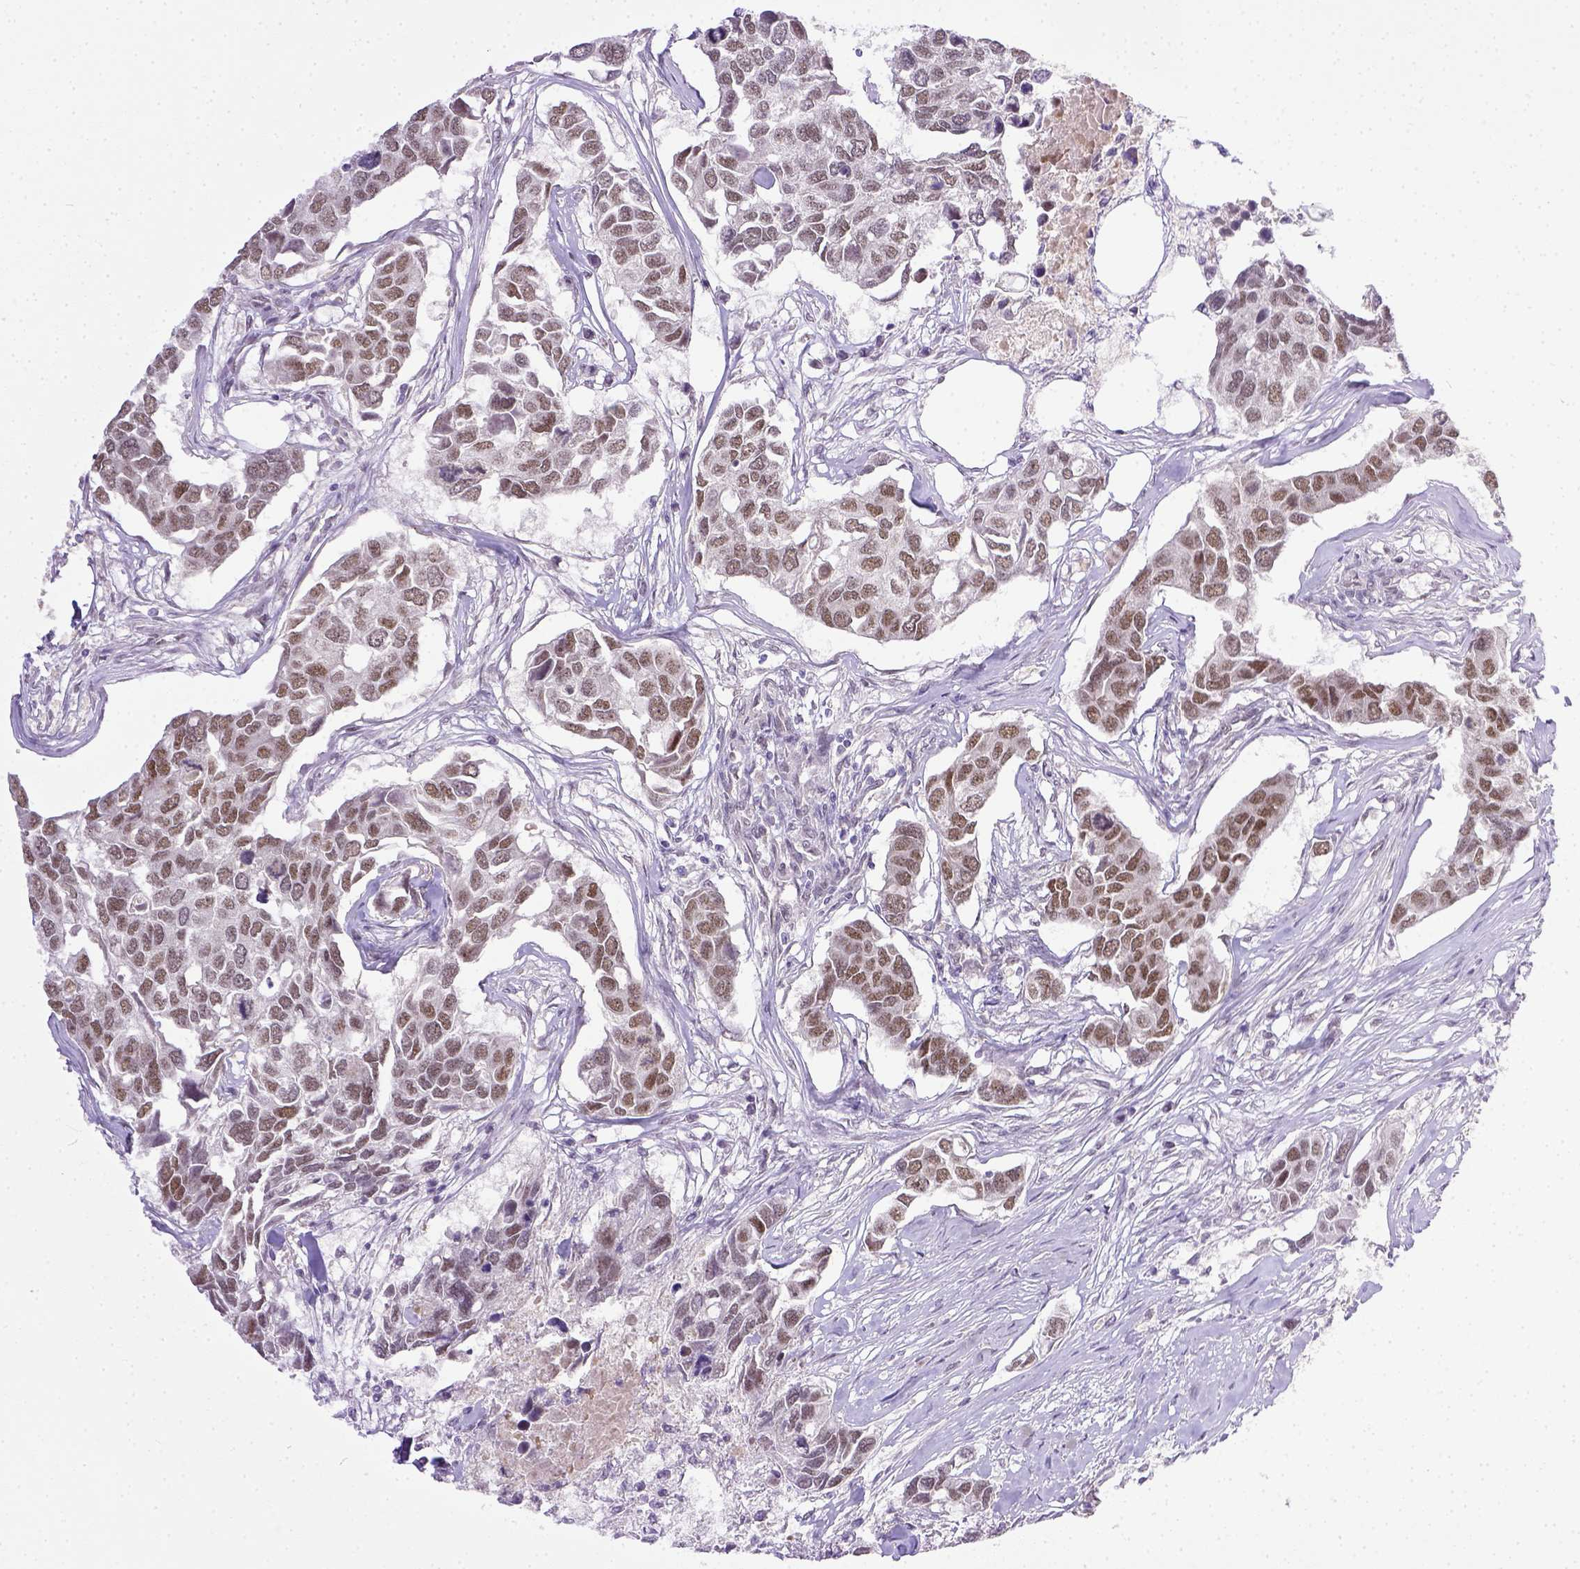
{"staining": {"intensity": "moderate", "quantity": ">75%", "location": "nuclear"}, "tissue": "breast cancer", "cell_type": "Tumor cells", "image_type": "cancer", "snomed": [{"axis": "morphology", "description": "Duct carcinoma"}, {"axis": "topography", "description": "Breast"}], "caption": "Immunohistochemistry (DAB) staining of human invasive ductal carcinoma (breast) reveals moderate nuclear protein expression in approximately >75% of tumor cells. Nuclei are stained in blue.", "gene": "ERCC1", "patient": {"sex": "female", "age": 83}}